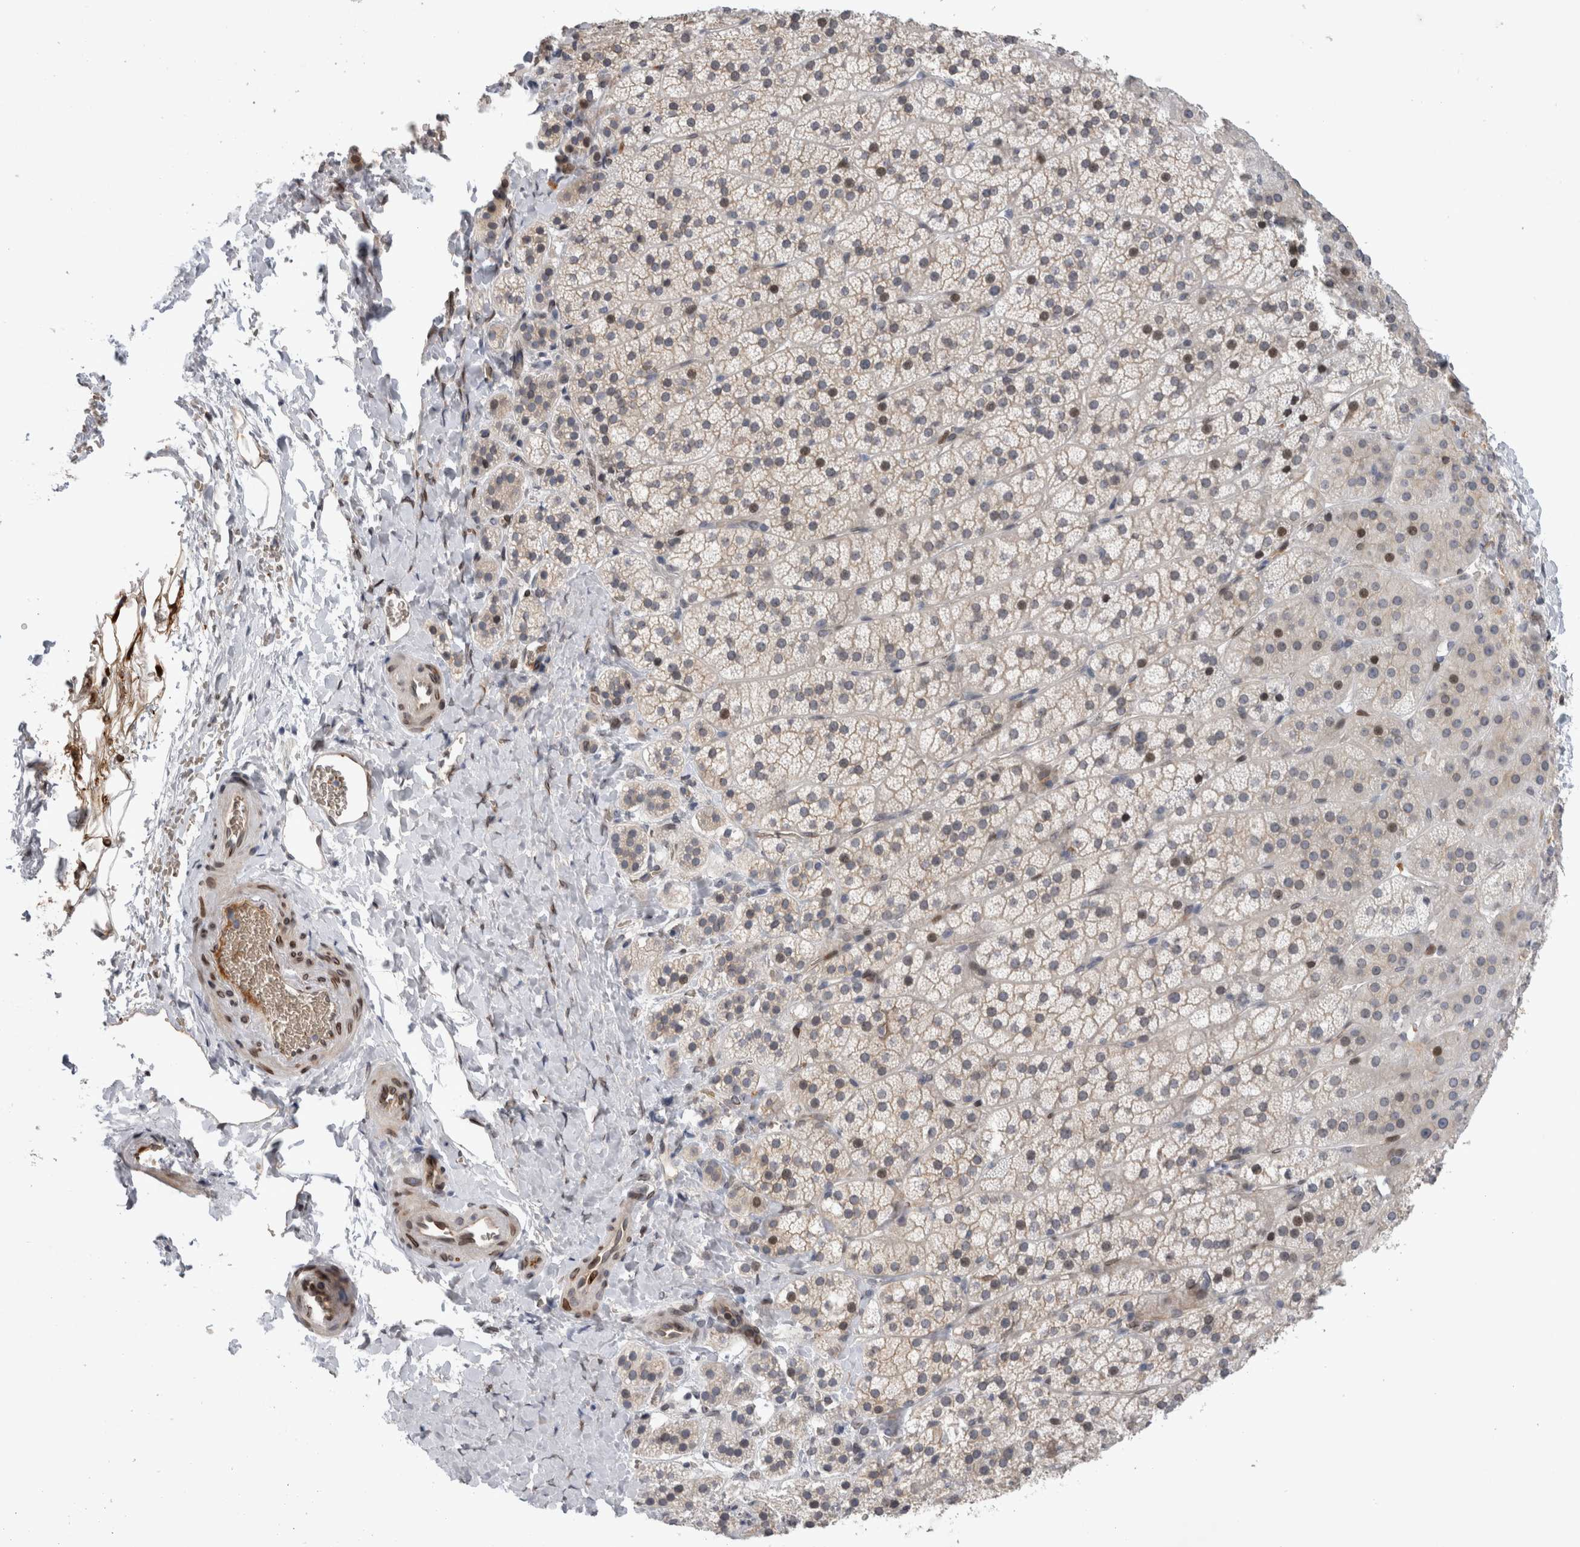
{"staining": {"intensity": "moderate", "quantity": "<25%", "location": "nuclear"}, "tissue": "adrenal gland", "cell_type": "Glandular cells", "image_type": "normal", "snomed": [{"axis": "morphology", "description": "Normal tissue, NOS"}, {"axis": "topography", "description": "Adrenal gland"}], "caption": "Protein expression analysis of normal adrenal gland displays moderate nuclear staining in approximately <25% of glandular cells.", "gene": "DMTN", "patient": {"sex": "female", "age": 44}}